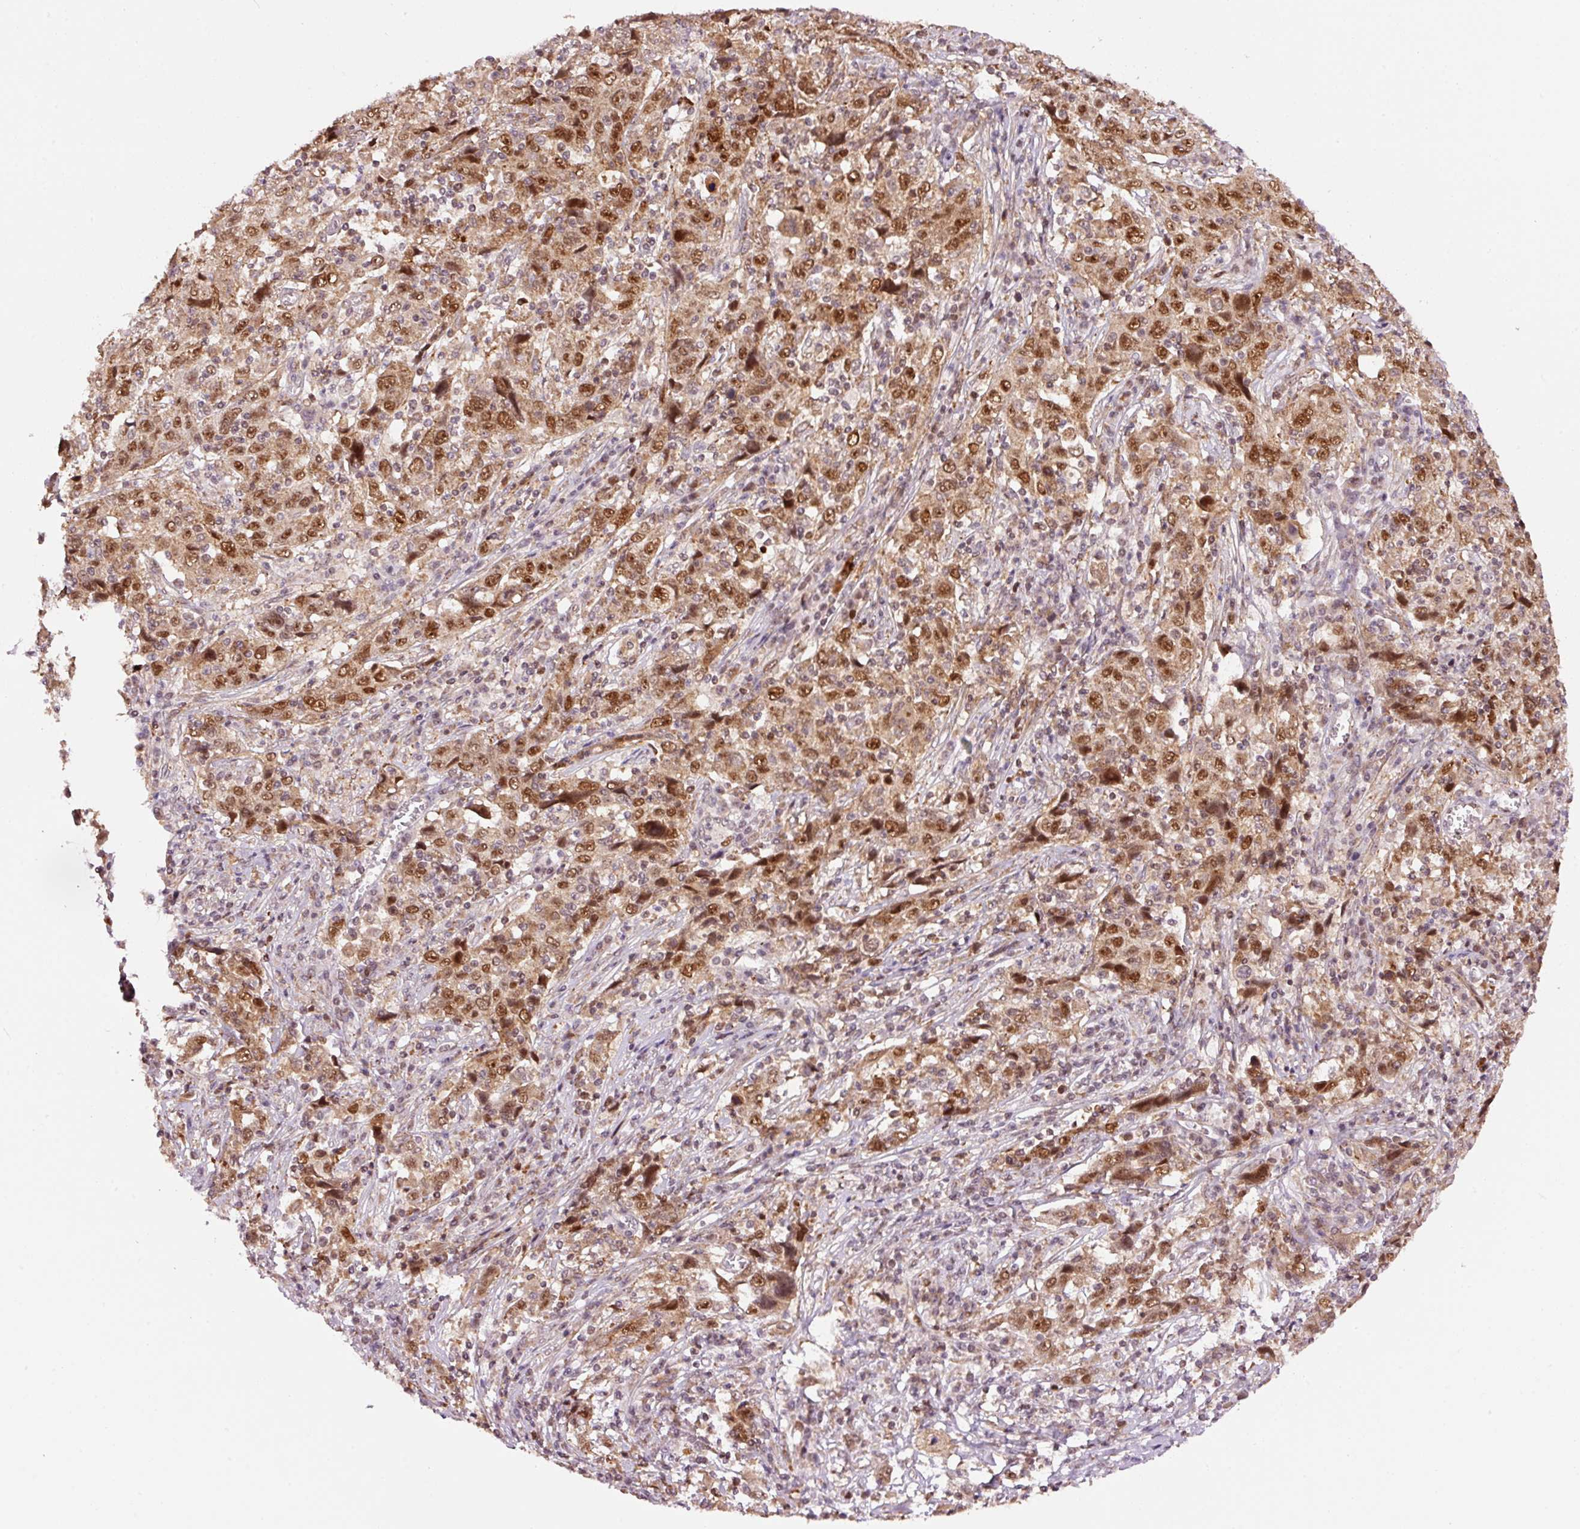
{"staining": {"intensity": "moderate", "quantity": ">75%", "location": "nuclear"}, "tissue": "cervical cancer", "cell_type": "Tumor cells", "image_type": "cancer", "snomed": [{"axis": "morphology", "description": "Squamous cell carcinoma, NOS"}, {"axis": "topography", "description": "Cervix"}], "caption": "A high-resolution histopathology image shows immunohistochemistry (IHC) staining of cervical cancer (squamous cell carcinoma), which reveals moderate nuclear positivity in approximately >75% of tumor cells.", "gene": "RFC4", "patient": {"sex": "female", "age": 46}}